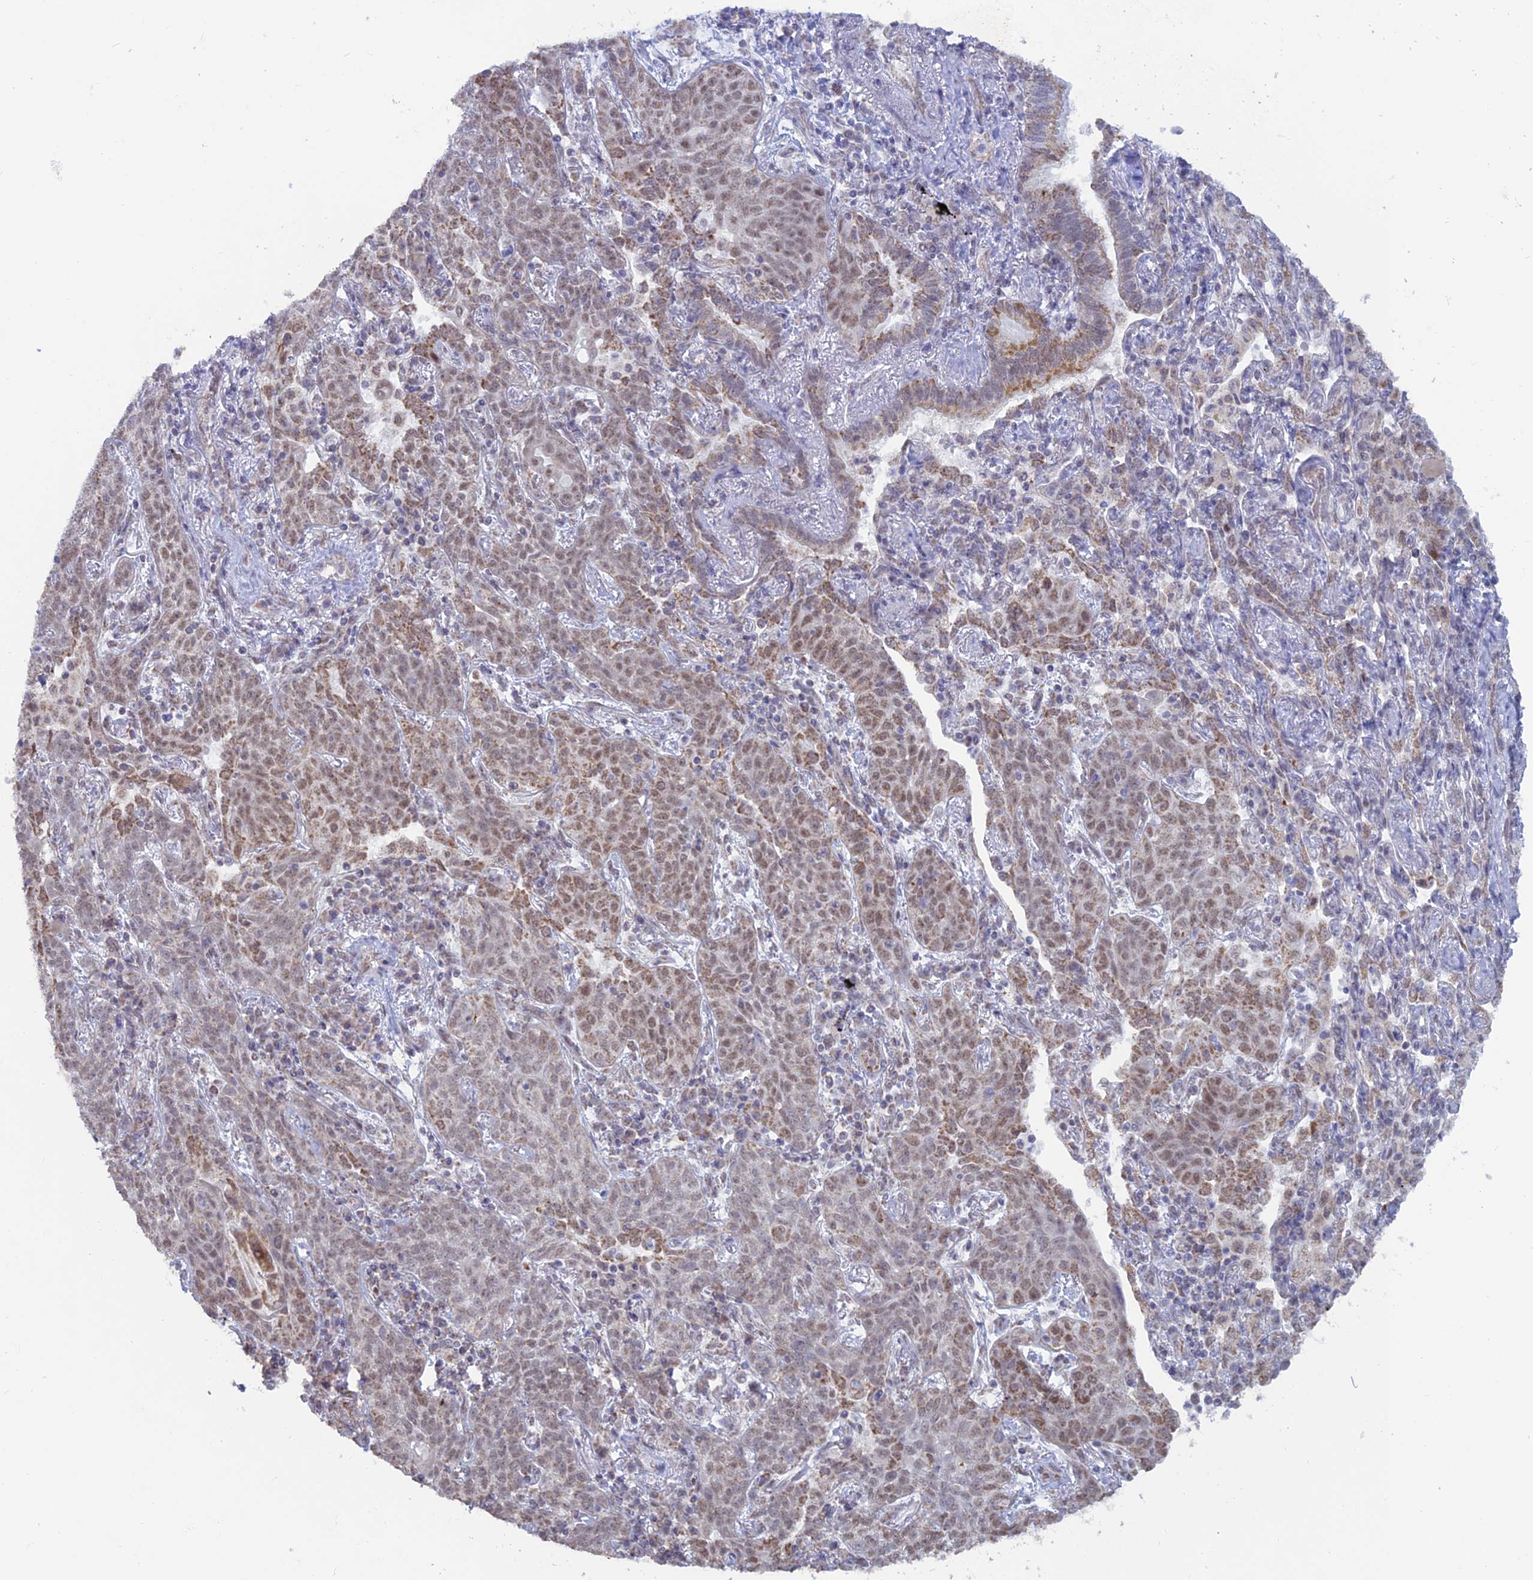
{"staining": {"intensity": "weak", "quantity": "<25%", "location": "nuclear"}, "tissue": "lung cancer", "cell_type": "Tumor cells", "image_type": "cancer", "snomed": [{"axis": "morphology", "description": "Squamous cell carcinoma, NOS"}, {"axis": "topography", "description": "Lung"}], "caption": "A high-resolution micrograph shows immunohistochemistry (IHC) staining of squamous cell carcinoma (lung), which exhibits no significant expression in tumor cells.", "gene": "ARHGAP40", "patient": {"sex": "female", "age": 70}}